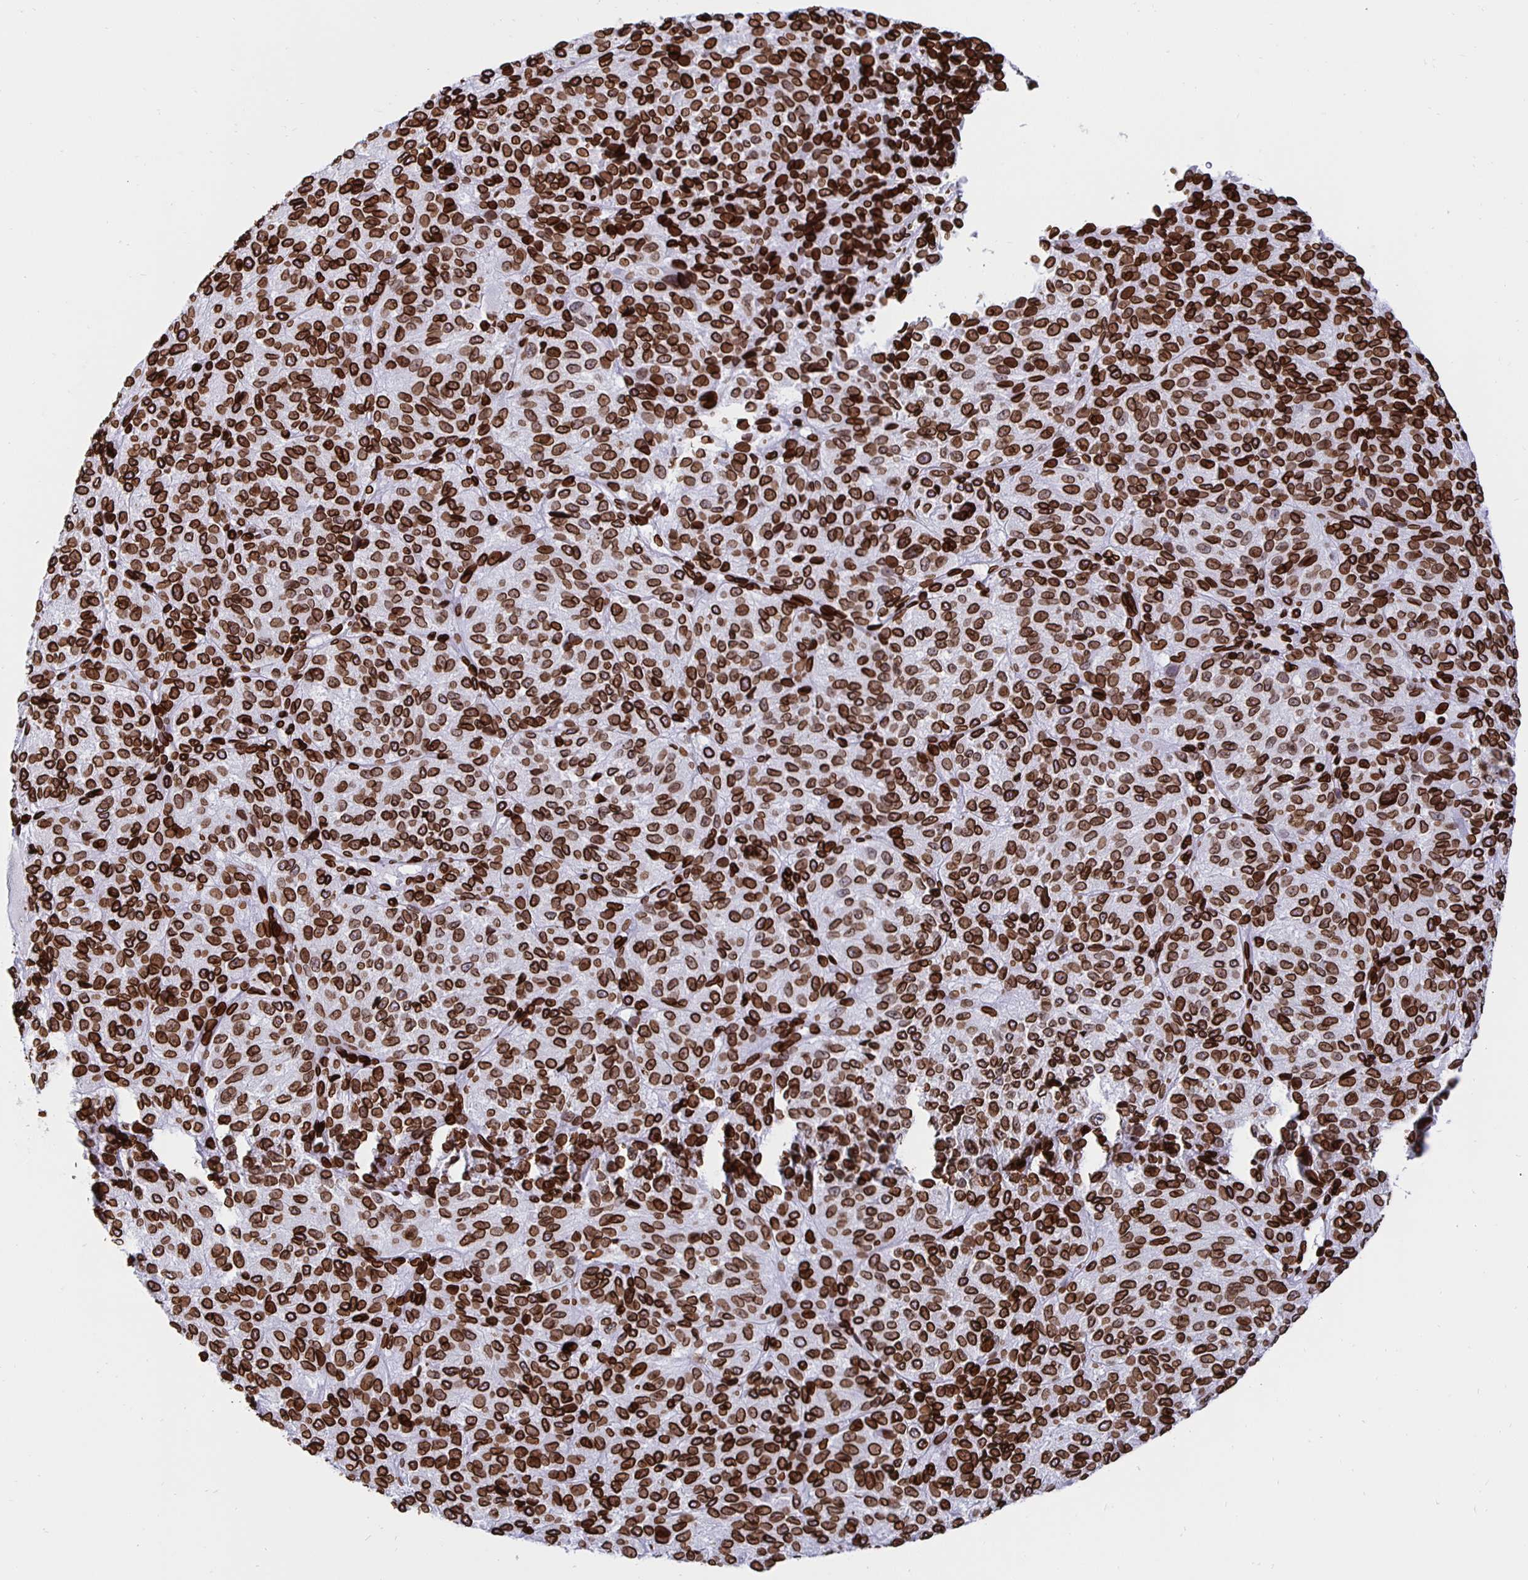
{"staining": {"intensity": "strong", "quantity": ">75%", "location": "cytoplasmic/membranous,nuclear"}, "tissue": "melanoma", "cell_type": "Tumor cells", "image_type": "cancer", "snomed": [{"axis": "morphology", "description": "Malignant melanoma, Metastatic site"}, {"axis": "topography", "description": "Brain"}], "caption": "Strong cytoplasmic/membranous and nuclear protein staining is seen in approximately >75% of tumor cells in melanoma.", "gene": "LMNB1", "patient": {"sex": "female", "age": 56}}